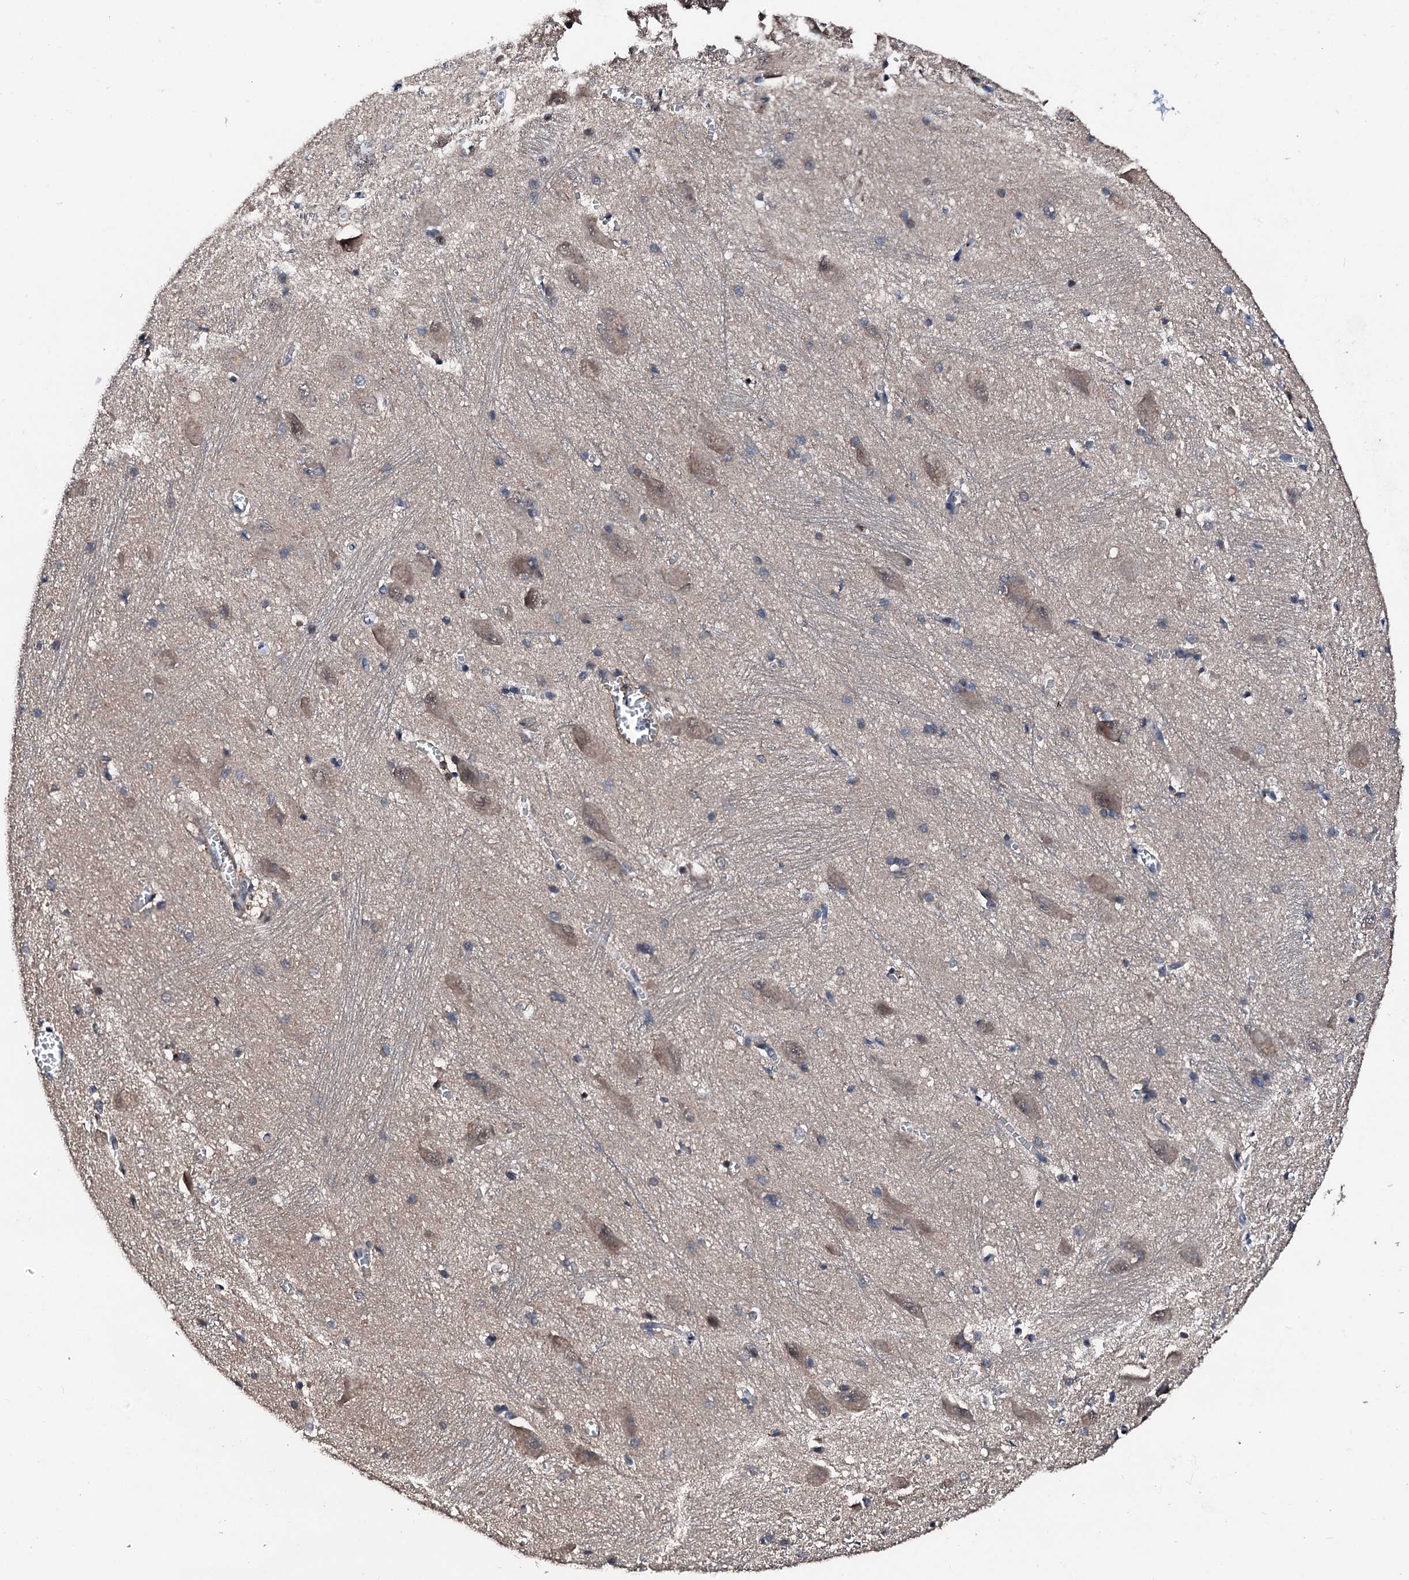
{"staining": {"intensity": "weak", "quantity": "<25%", "location": "cytoplasmic/membranous"}, "tissue": "caudate", "cell_type": "Glial cells", "image_type": "normal", "snomed": [{"axis": "morphology", "description": "Normal tissue, NOS"}, {"axis": "topography", "description": "Lateral ventricle wall"}], "caption": "Caudate was stained to show a protein in brown. There is no significant expression in glial cells. (Brightfield microscopy of DAB (3,3'-diaminobenzidine) immunohistochemistry at high magnification).", "gene": "FGD4", "patient": {"sex": "male", "age": 37}}